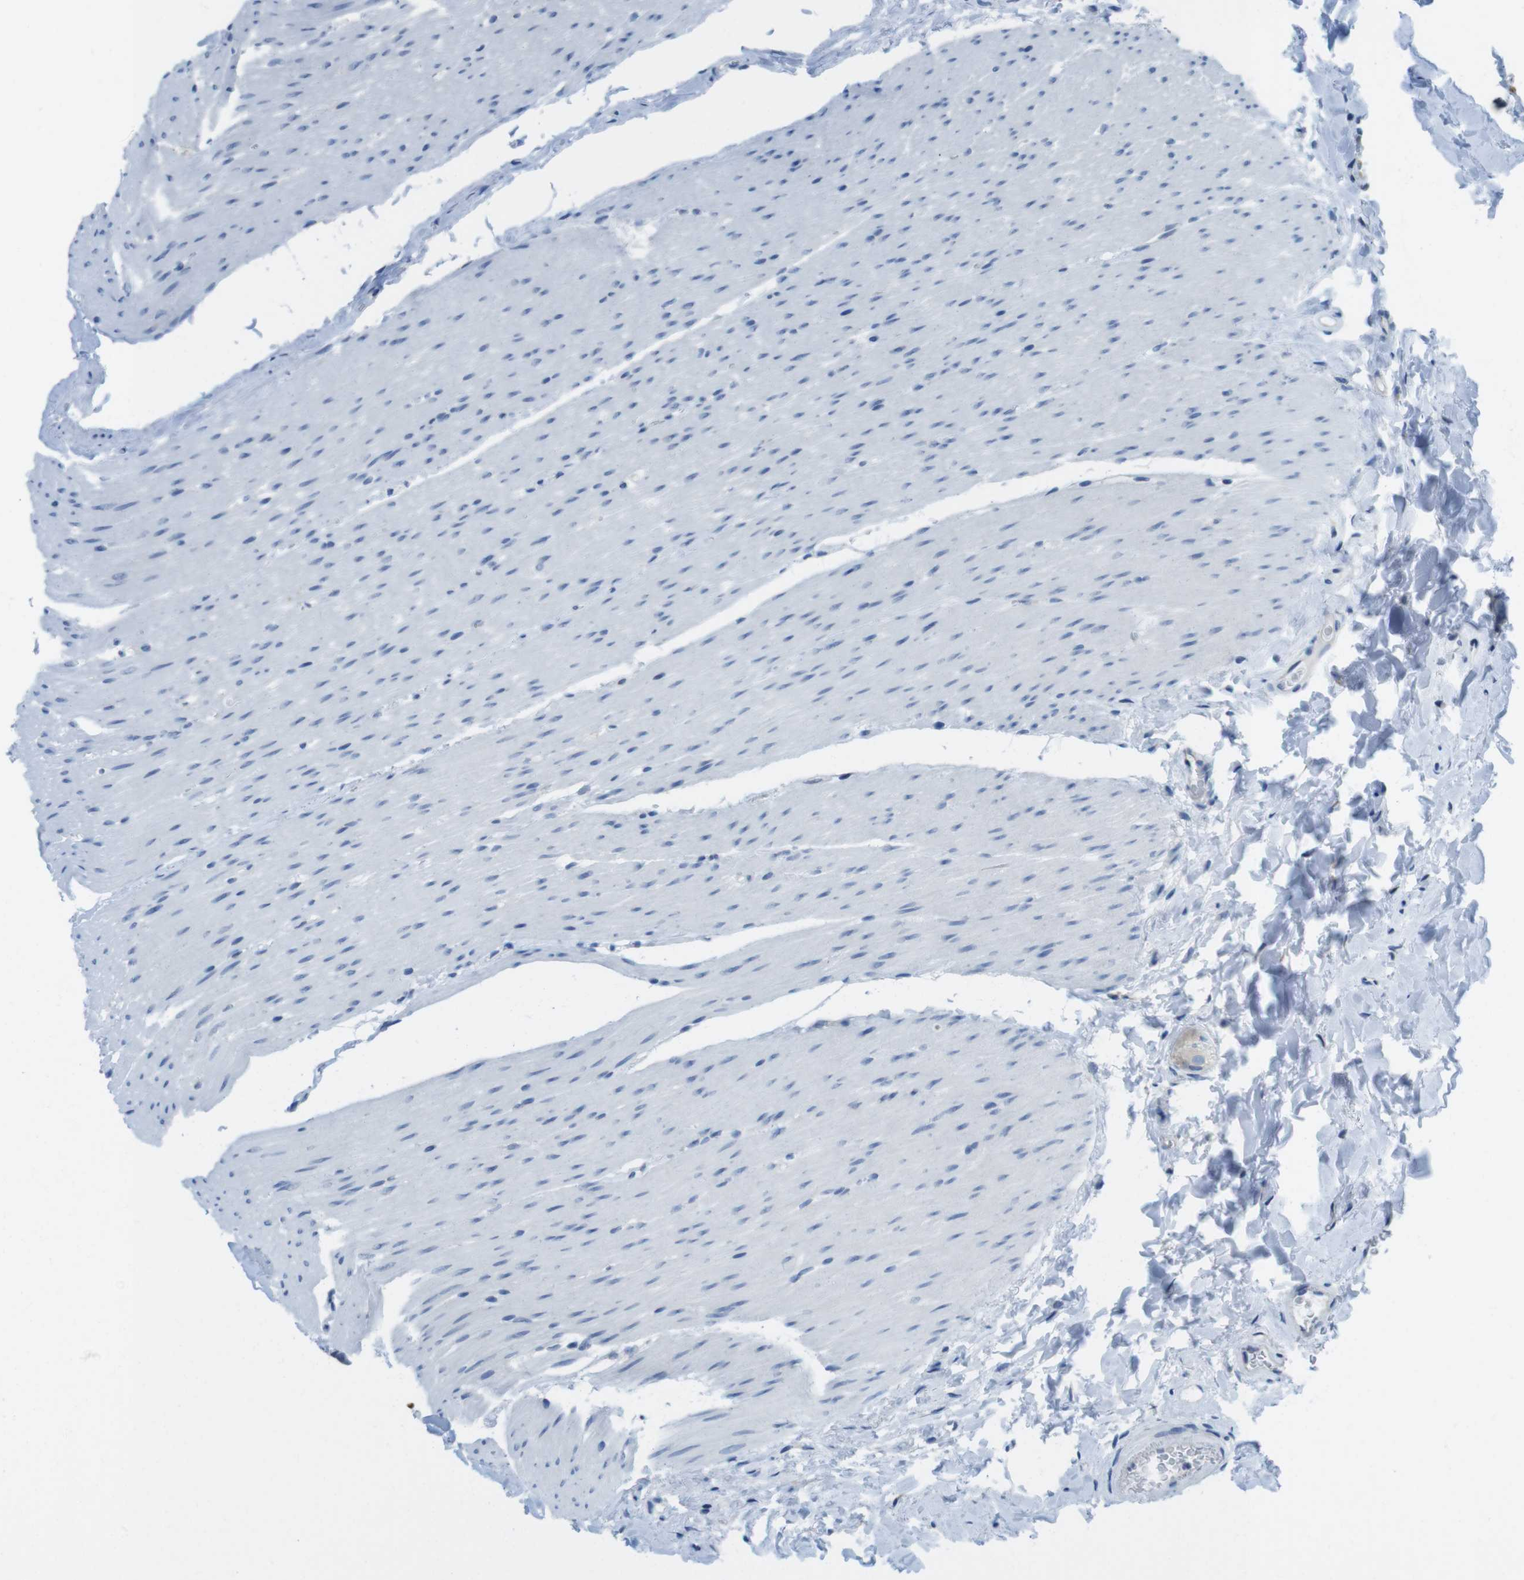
{"staining": {"intensity": "negative", "quantity": "none", "location": "none"}, "tissue": "colon", "cell_type": "Endothelial cells", "image_type": "normal", "snomed": [{"axis": "morphology", "description": "Normal tissue, NOS"}, {"axis": "topography", "description": "Colon"}], "caption": "Immunohistochemistry of benign colon exhibits no expression in endothelial cells.", "gene": "CLPTM1L", "patient": {"sex": "female", "age": 80}}